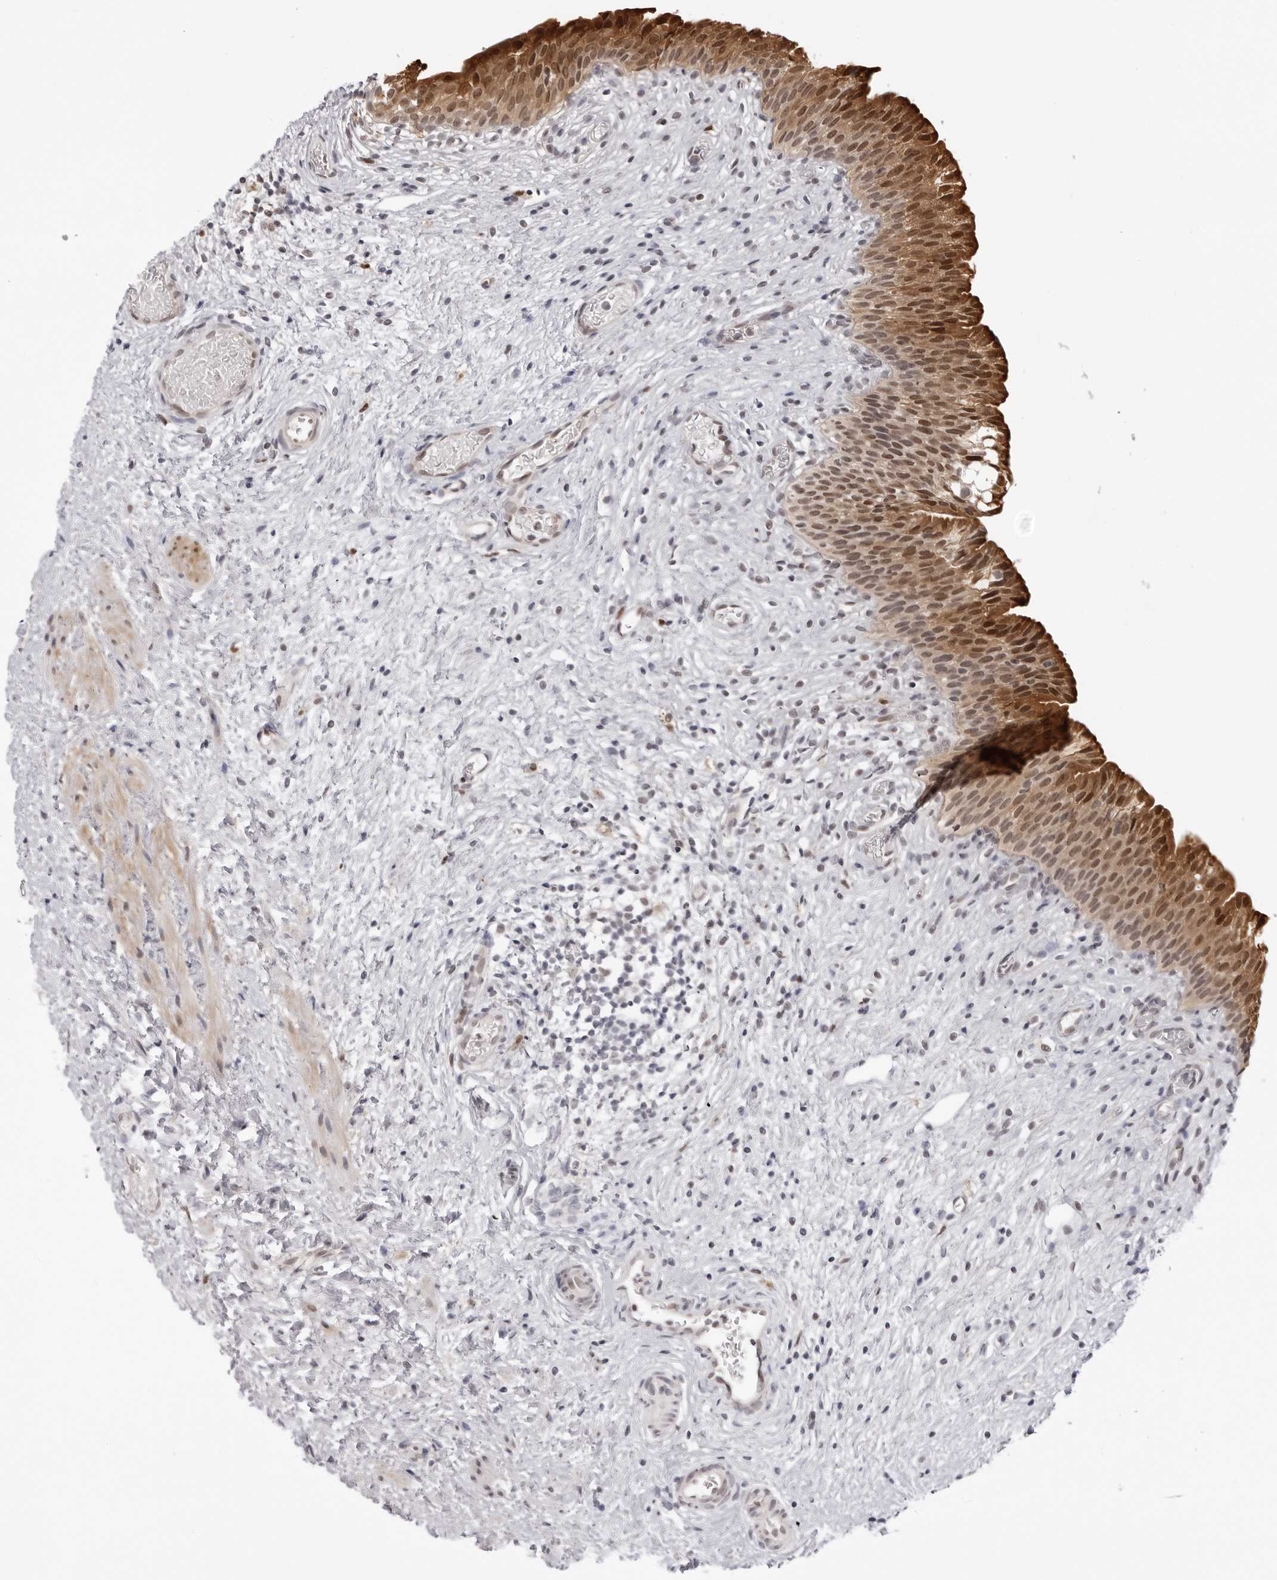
{"staining": {"intensity": "strong", "quantity": "25%-75%", "location": "cytoplasmic/membranous,nuclear"}, "tissue": "urinary bladder", "cell_type": "Urothelial cells", "image_type": "normal", "snomed": [{"axis": "morphology", "description": "Normal tissue, NOS"}, {"axis": "topography", "description": "Urinary bladder"}], "caption": "DAB immunohistochemical staining of unremarkable human urinary bladder demonstrates strong cytoplasmic/membranous,nuclear protein positivity in about 25%-75% of urothelial cells.", "gene": "SRGAP2", "patient": {"sex": "male", "age": 1}}